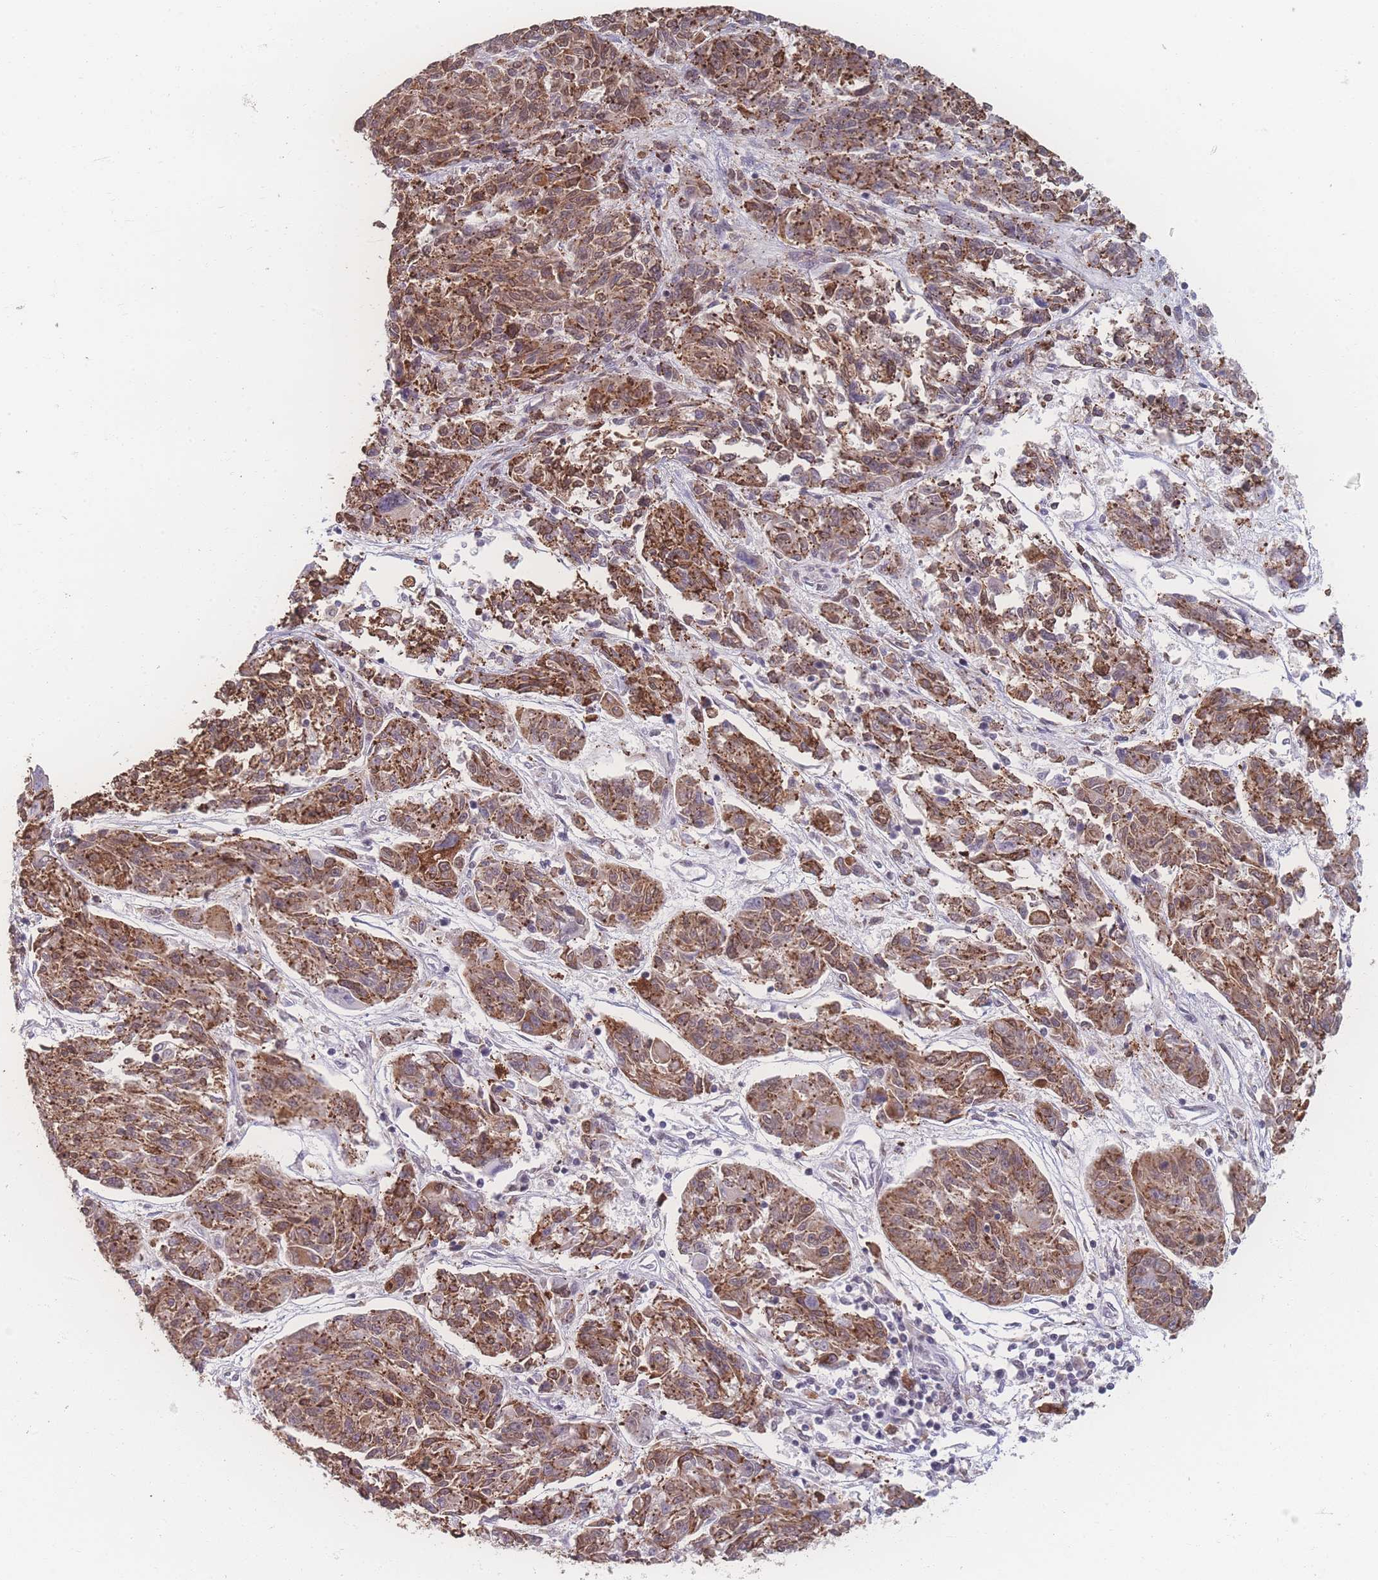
{"staining": {"intensity": "moderate", "quantity": ">75%", "location": "cytoplasmic/membranous"}, "tissue": "melanoma", "cell_type": "Tumor cells", "image_type": "cancer", "snomed": [{"axis": "morphology", "description": "Malignant melanoma, NOS"}, {"axis": "topography", "description": "Skin"}], "caption": "A brown stain shows moderate cytoplasmic/membranous positivity of a protein in melanoma tumor cells. (Stains: DAB (3,3'-diaminobenzidine) in brown, nuclei in blue, Microscopy: brightfield microscopy at high magnification).", "gene": "ZC3H13", "patient": {"sex": "male", "age": 53}}